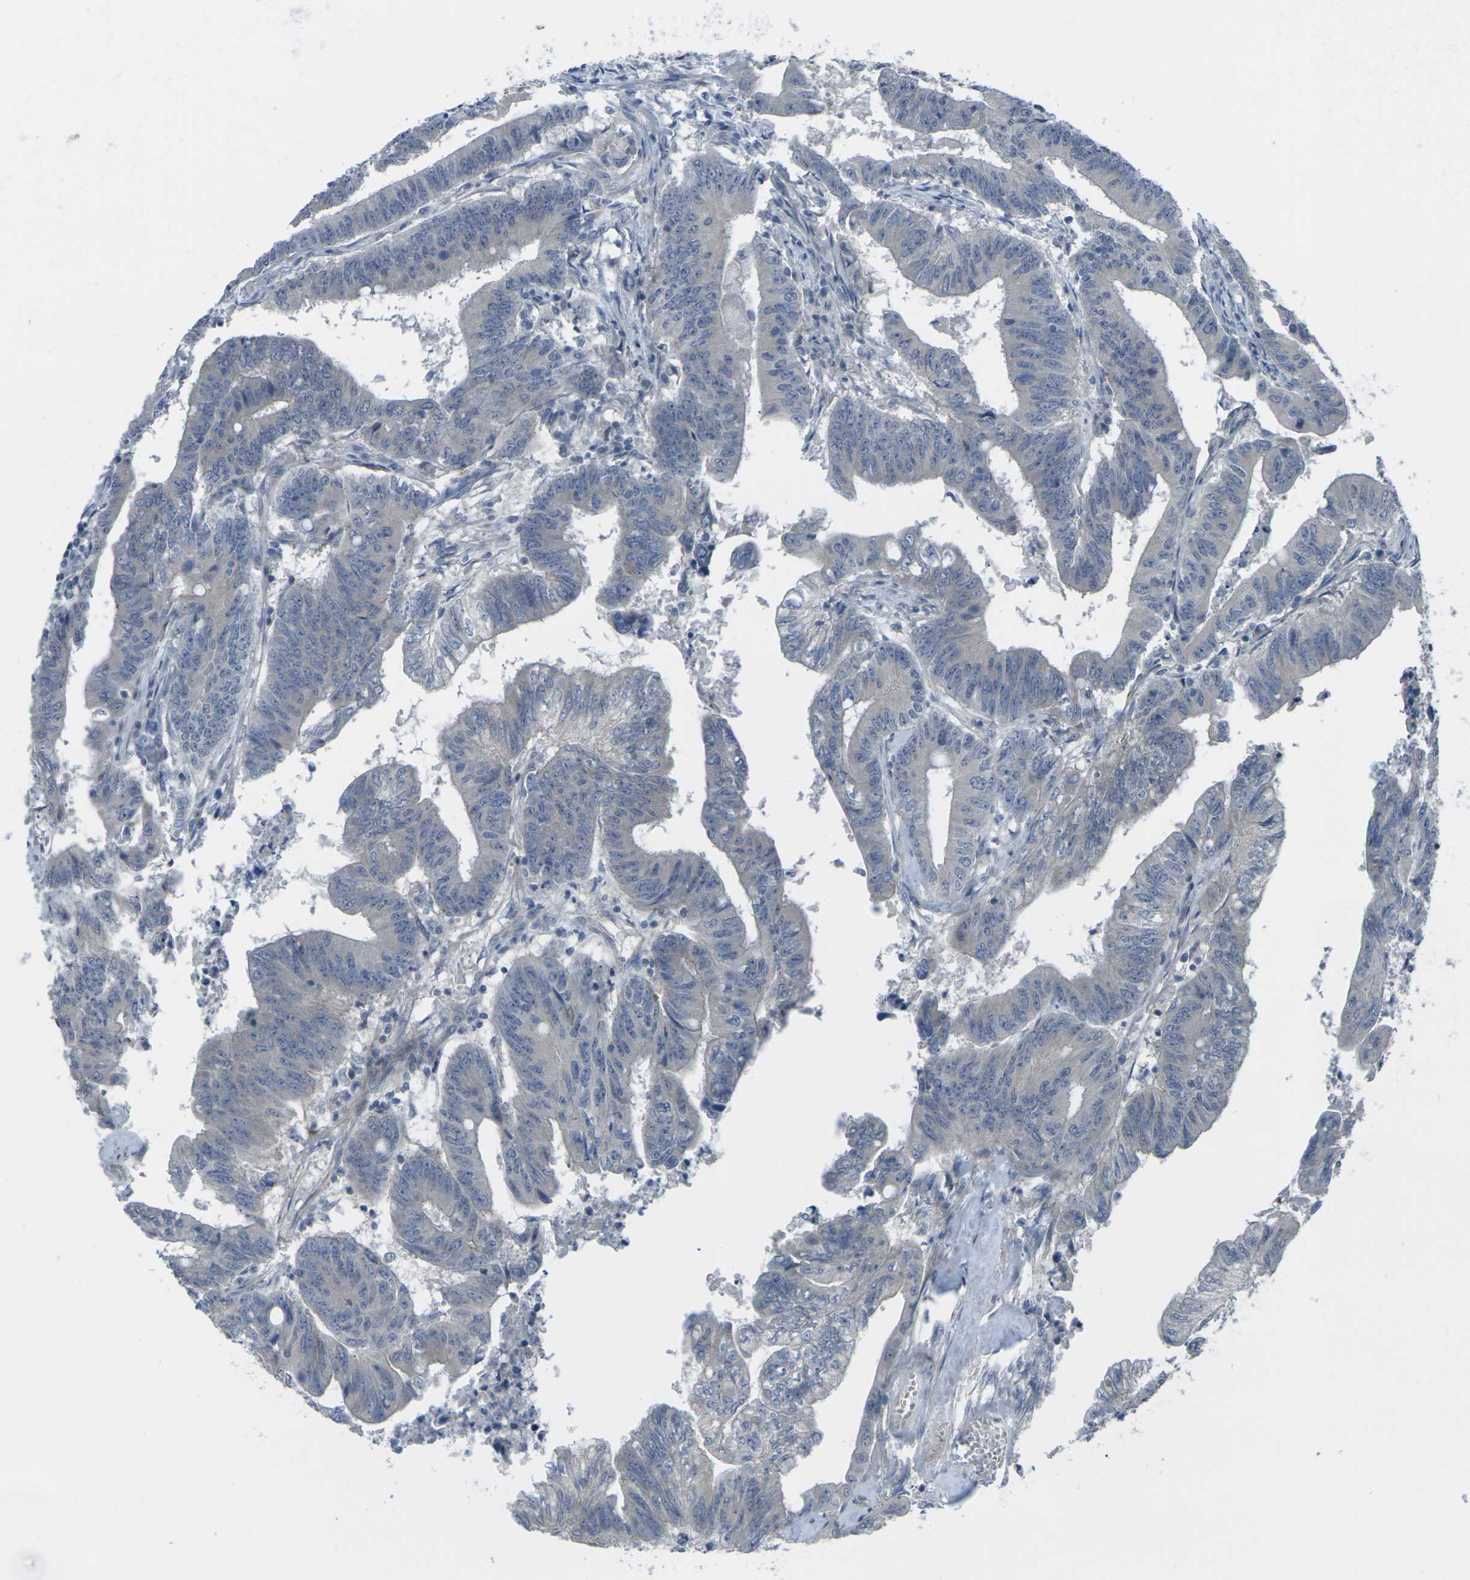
{"staining": {"intensity": "negative", "quantity": "none", "location": "none"}, "tissue": "colorectal cancer", "cell_type": "Tumor cells", "image_type": "cancer", "snomed": [{"axis": "morphology", "description": "Adenocarcinoma, NOS"}, {"axis": "topography", "description": "Colon"}], "caption": "The photomicrograph reveals no significant positivity in tumor cells of adenocarcinoma (colorectal). (DAB (3,3'-diaminobenzidine) IHC with hematoxylin counter stain).", "gene": "CCR10", "patient": {"sex": "male", "age": 45}}